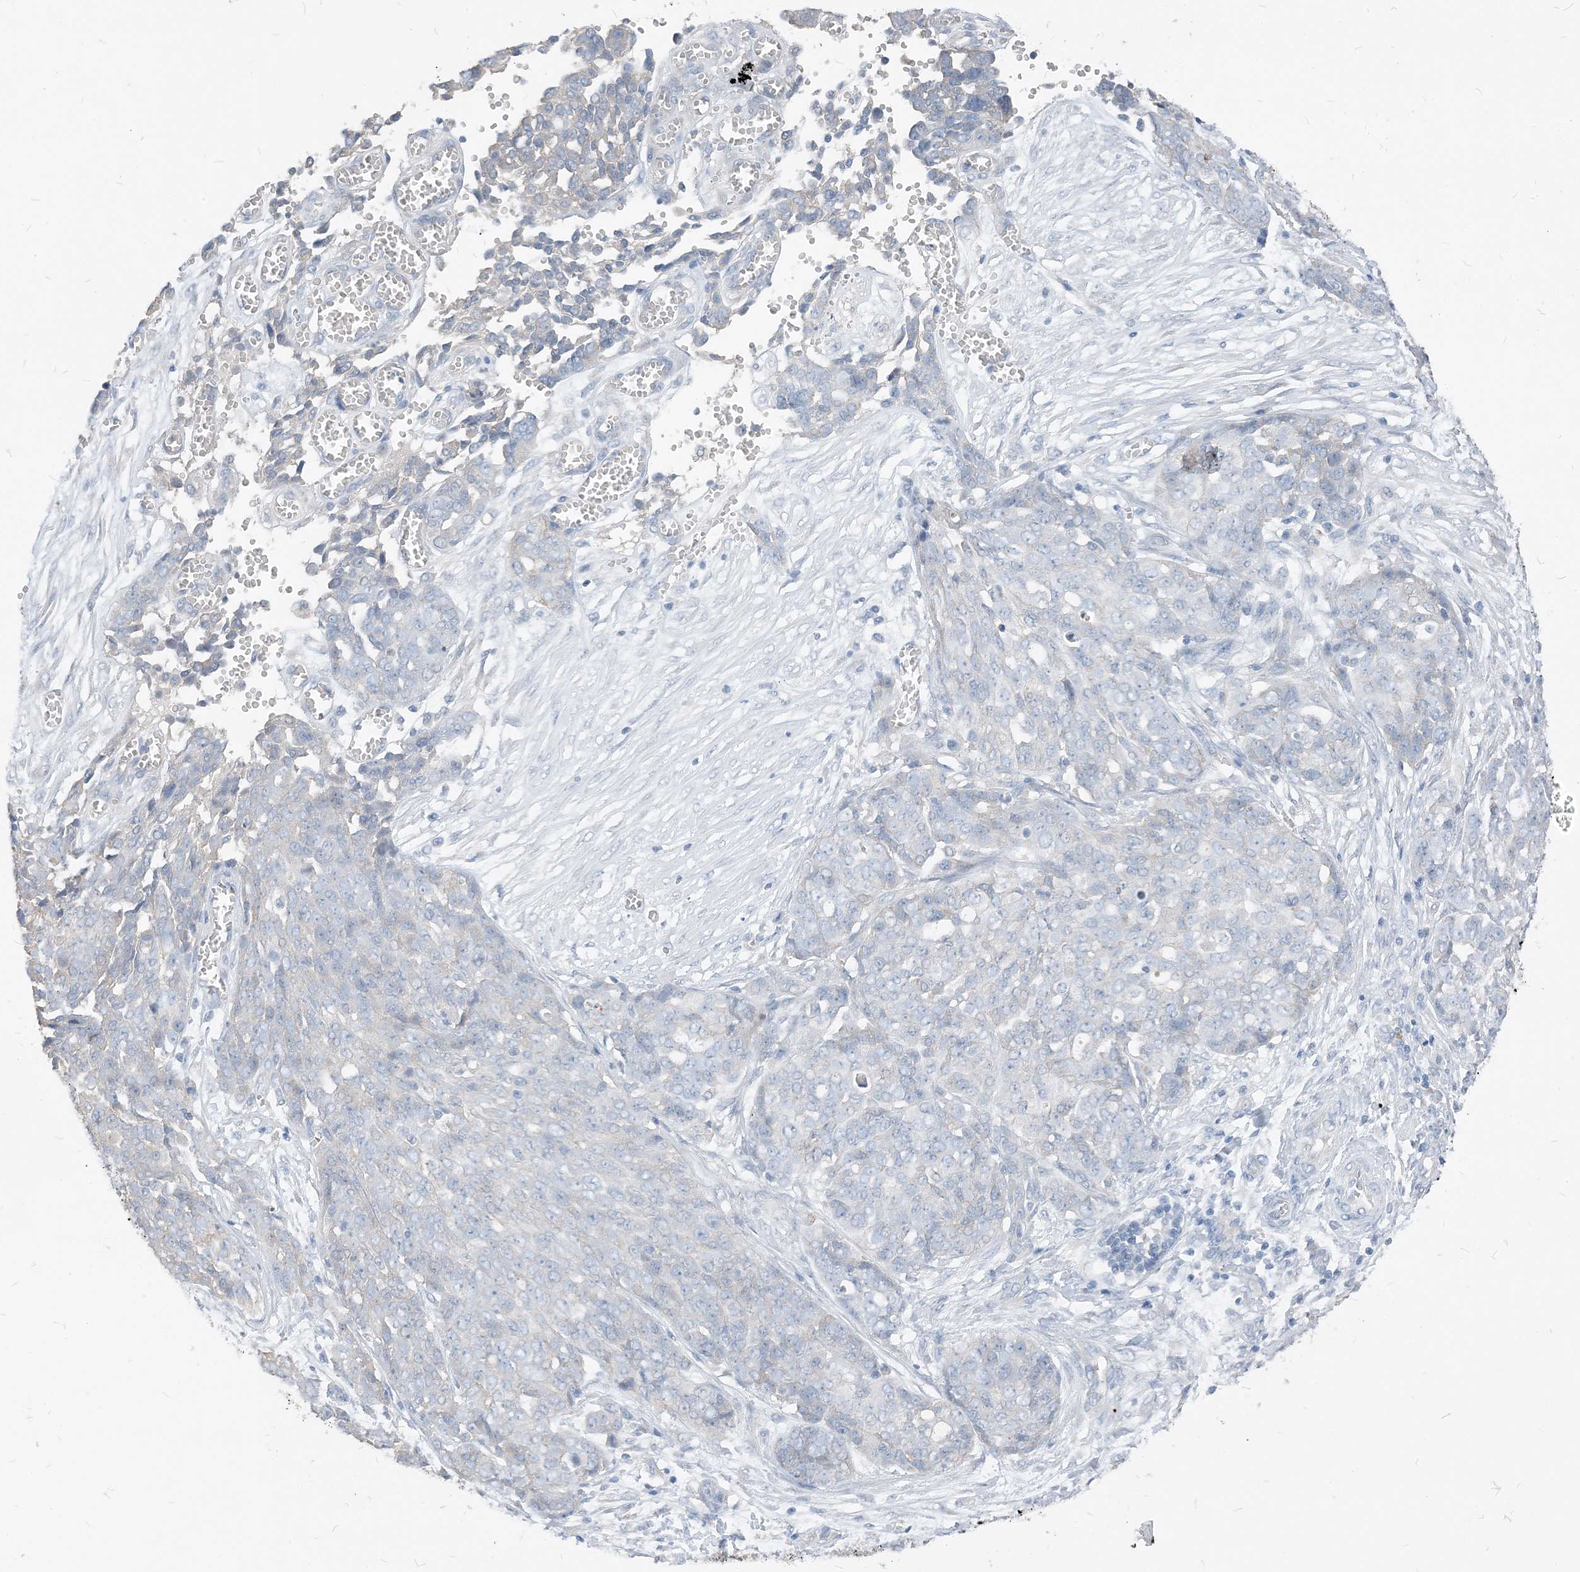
{"staining": {"intensity": "negative", "quantity": "none", "location": "none"}, "tissue": "ovarian cancer", "cell_type": "Tumor cells", "image_type": "cancer", "snomed": [{"axis": "morphology", "description": "Cystadenocarcinoma, serous, NOS"}, {"axis": "topography", "description": "Soft tissue"}, {"axis": "topography", "description": "Ovary"}], "caption": "A histopathology image of serous cystadenocarcinoma (ovarian) stained for a protein exhibits no brown staining in tumor cells.", "gene": "NCOA7", "patient": {"sex": "female", "age": 57}}